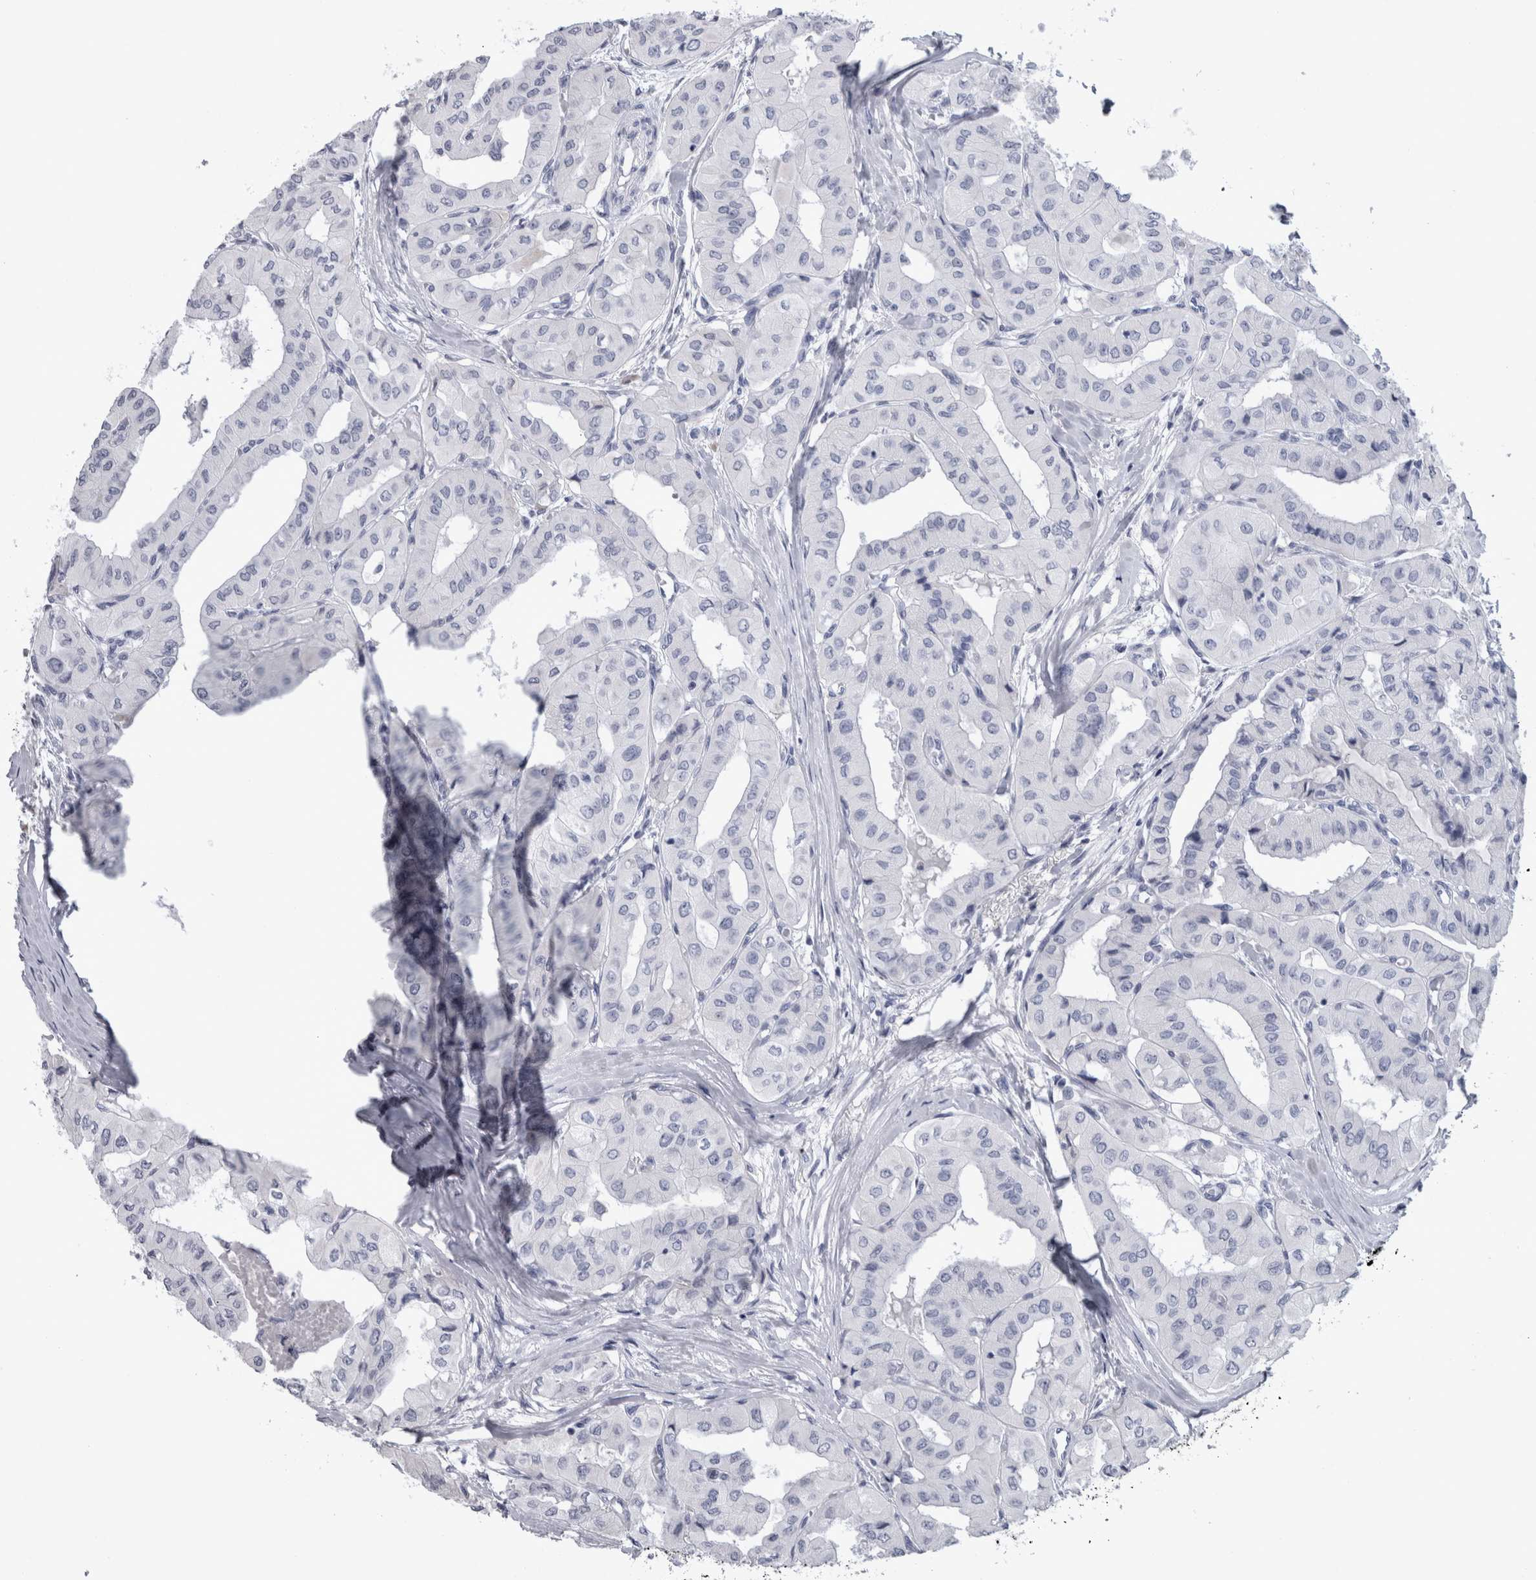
{"staining": {"intensity": "negative", "quantity": "none", "location": "none"}, "tissue": "thyroid cancer", "cell_type": "Tumor cells", "image_type": "cancer", "snomed": [{"axis": "morphology", "description": "Papillary adenocarcinoma, NOS"}, {"axis": "topography", "description": "Thyroid gland"}], "caption": "High power microscopy photomicrograph of an immunohistochemistry (IHC) micrograph of thyroid cancer, revealing no significant expression in tumor cells.", "gene": "PAX5", "patient": {"sex": "female", "age": 59}}